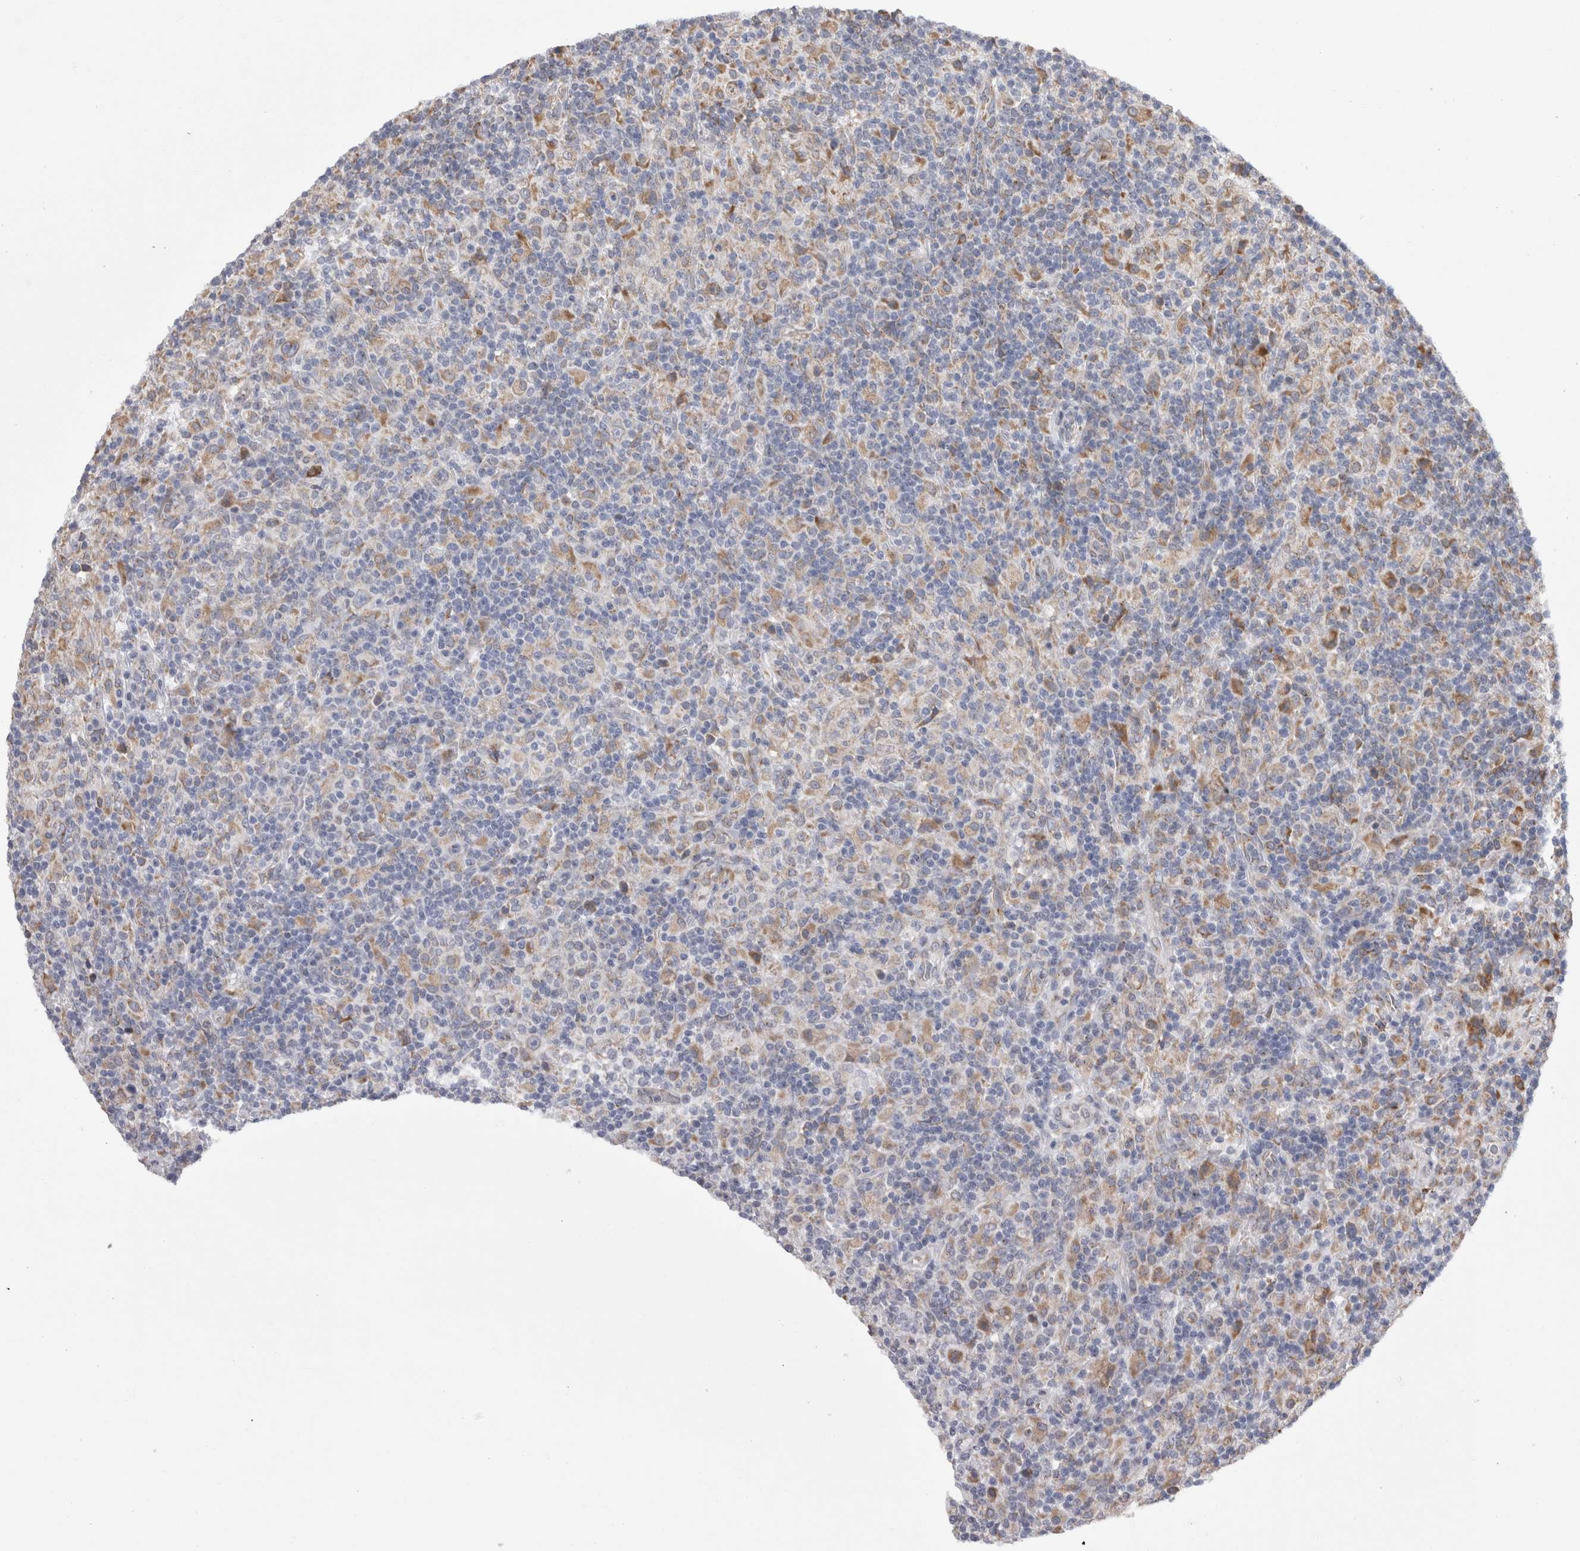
{"staining": {"intensity": "moderate", "quantity": "25%-75%", "location": "cytoplasmic/membranous"}, "tissue": "lymphoma", "cell_type": "Tumor cells", "image_type": "cancer", "snomed": [{"axis": "morphology", "description": "Hodgkin's disease, NOS"}, {"axis": "topography", "description": "Lymph node"}], "caption": "Lymphoma stained with a brown dye shows moderate cytoplasmic/membranous positive expression in about 25%-75% of tumor cells.", "gene": "ZNF341", "patient": {"sex": "male", "age": 70}}